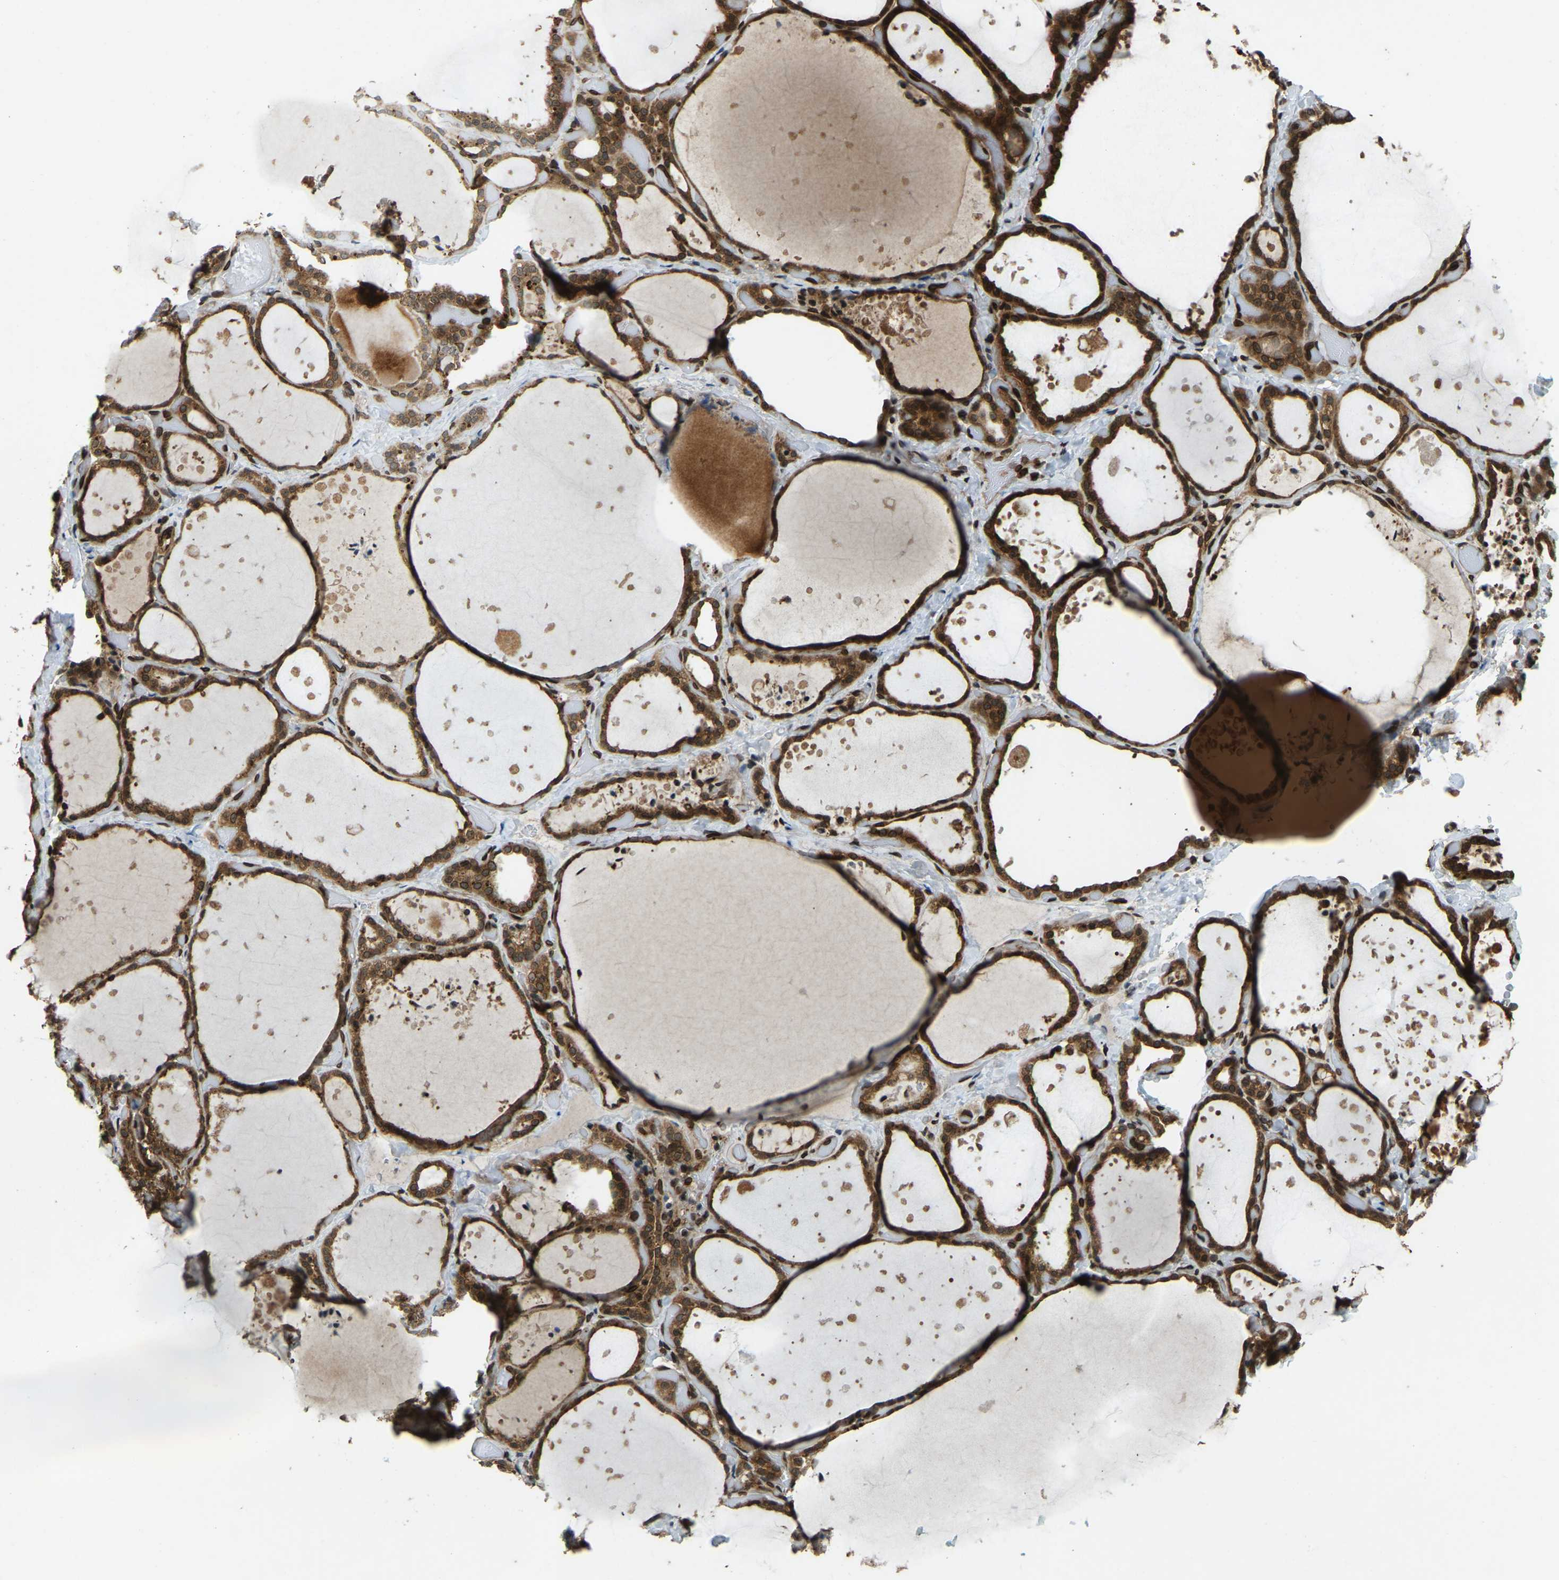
{"staining": {"intensity": "moderate", "quantity": ">75%", "location": "cytoplasmic/membranous,nuclear"}, "tissue": "thyroid gland", "cell_type": "Glandular cells", "image_type": "normal", "snomed": [{"axis": "morphology", "description": "Normal tissue, NOS"}, {"axis": "topography", "description": "Thyroid gland"}], "caption": "This is an image of immunohistochemistry (IHC) staining of normal thyroid gland, which shows moderate expression in the cytoplasmic/membranous,nuclear of glandular cells.", "gene": "SYNE1", "patient": {"sex": "female", "age": 44}}